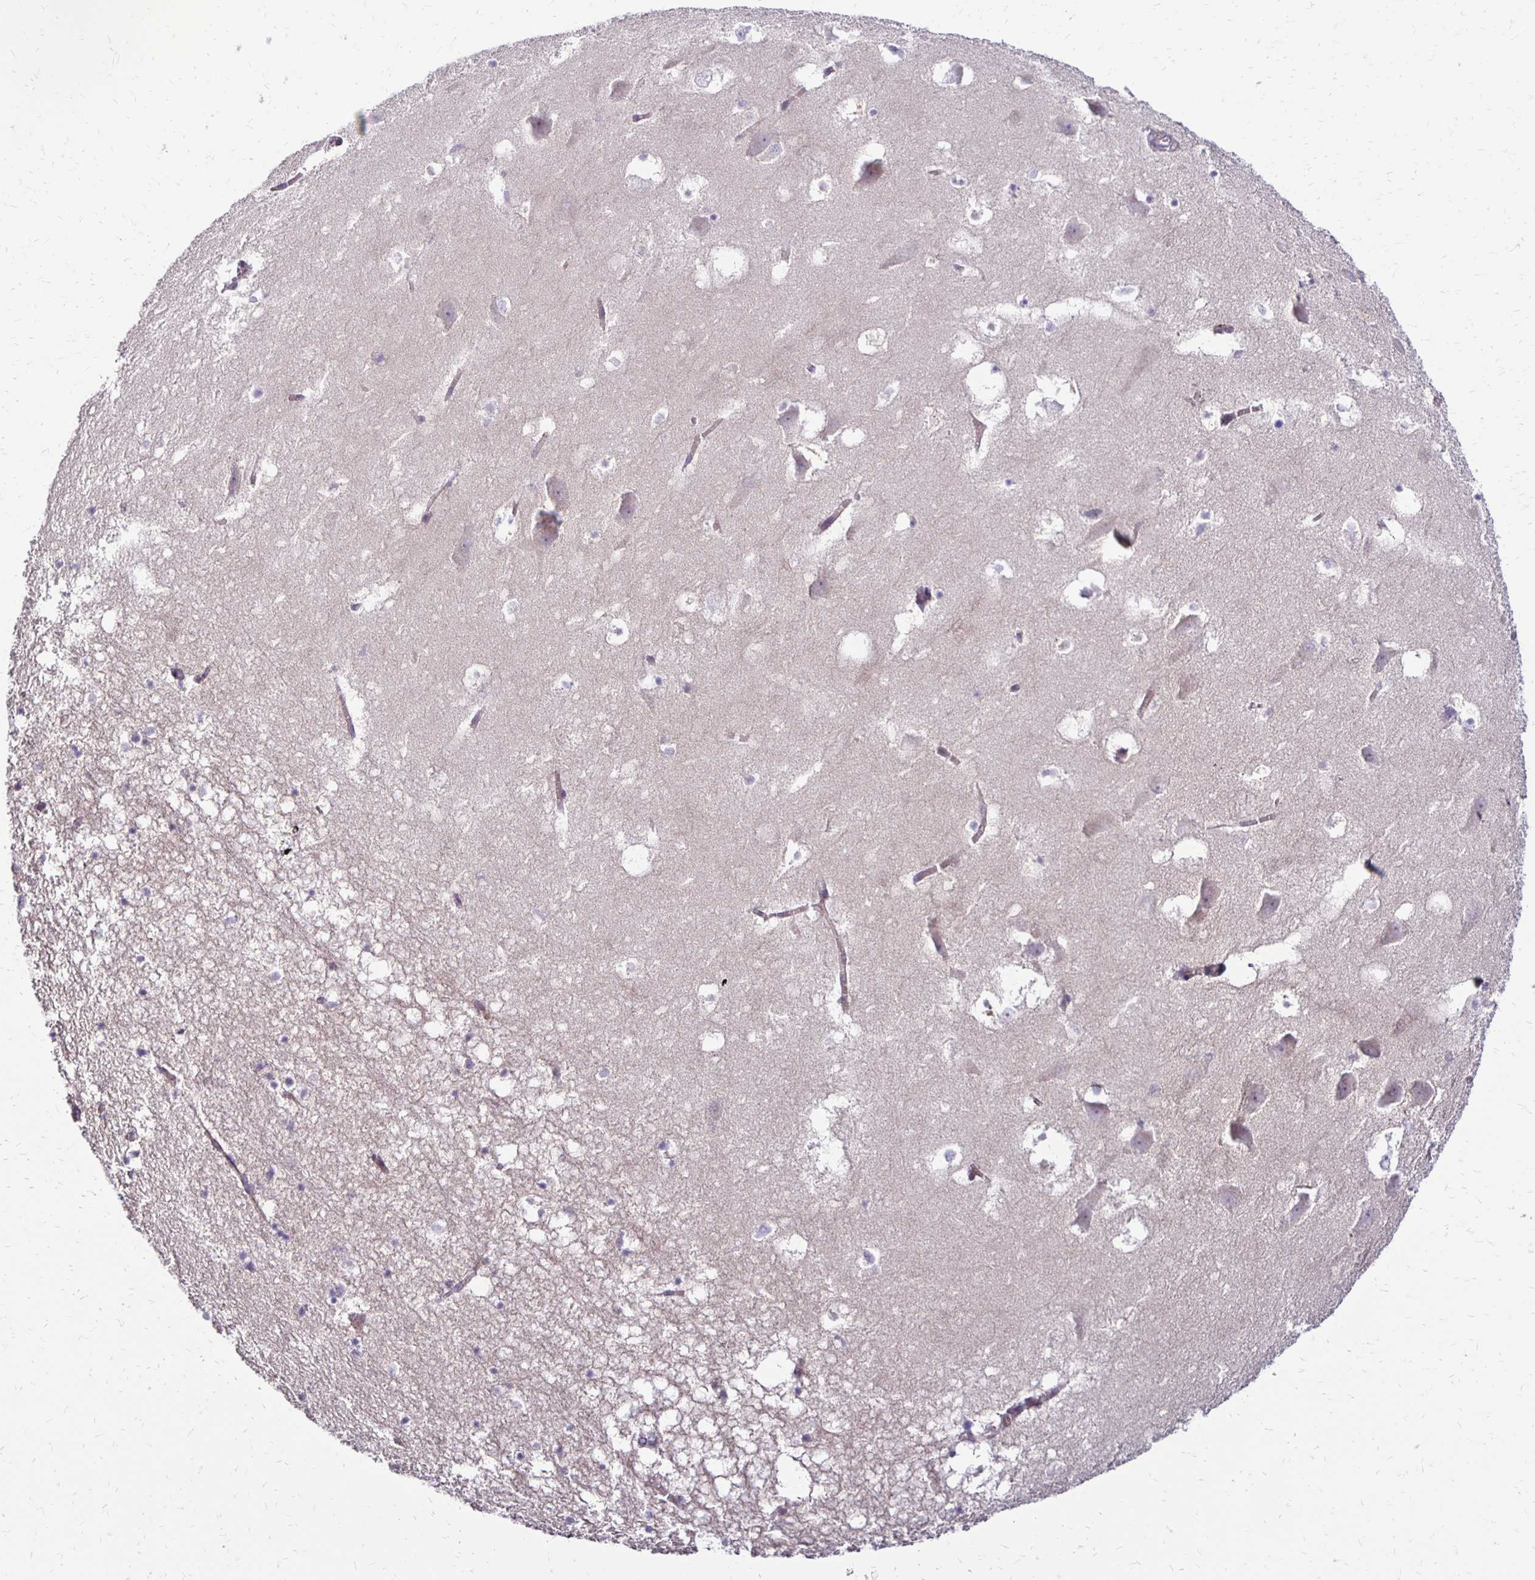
{"staining": {"intensity": "negative", "quantity": "none", "location": "none"}, "tissue": "hippocampus", "cell_type": "Glial cells", "image_type": "normal", "snomed": [{"axis": "morphology", "description": "Normal tissue, NOS"}, {"axis": "topography", "description": "Hippocampus"}], "caption": "Immunohistochemical staining of benign human hippocampus displays no significant staining in glial cells.", "gene": "KATNBL1", "patient": {"sex": "male", "age": 58}}